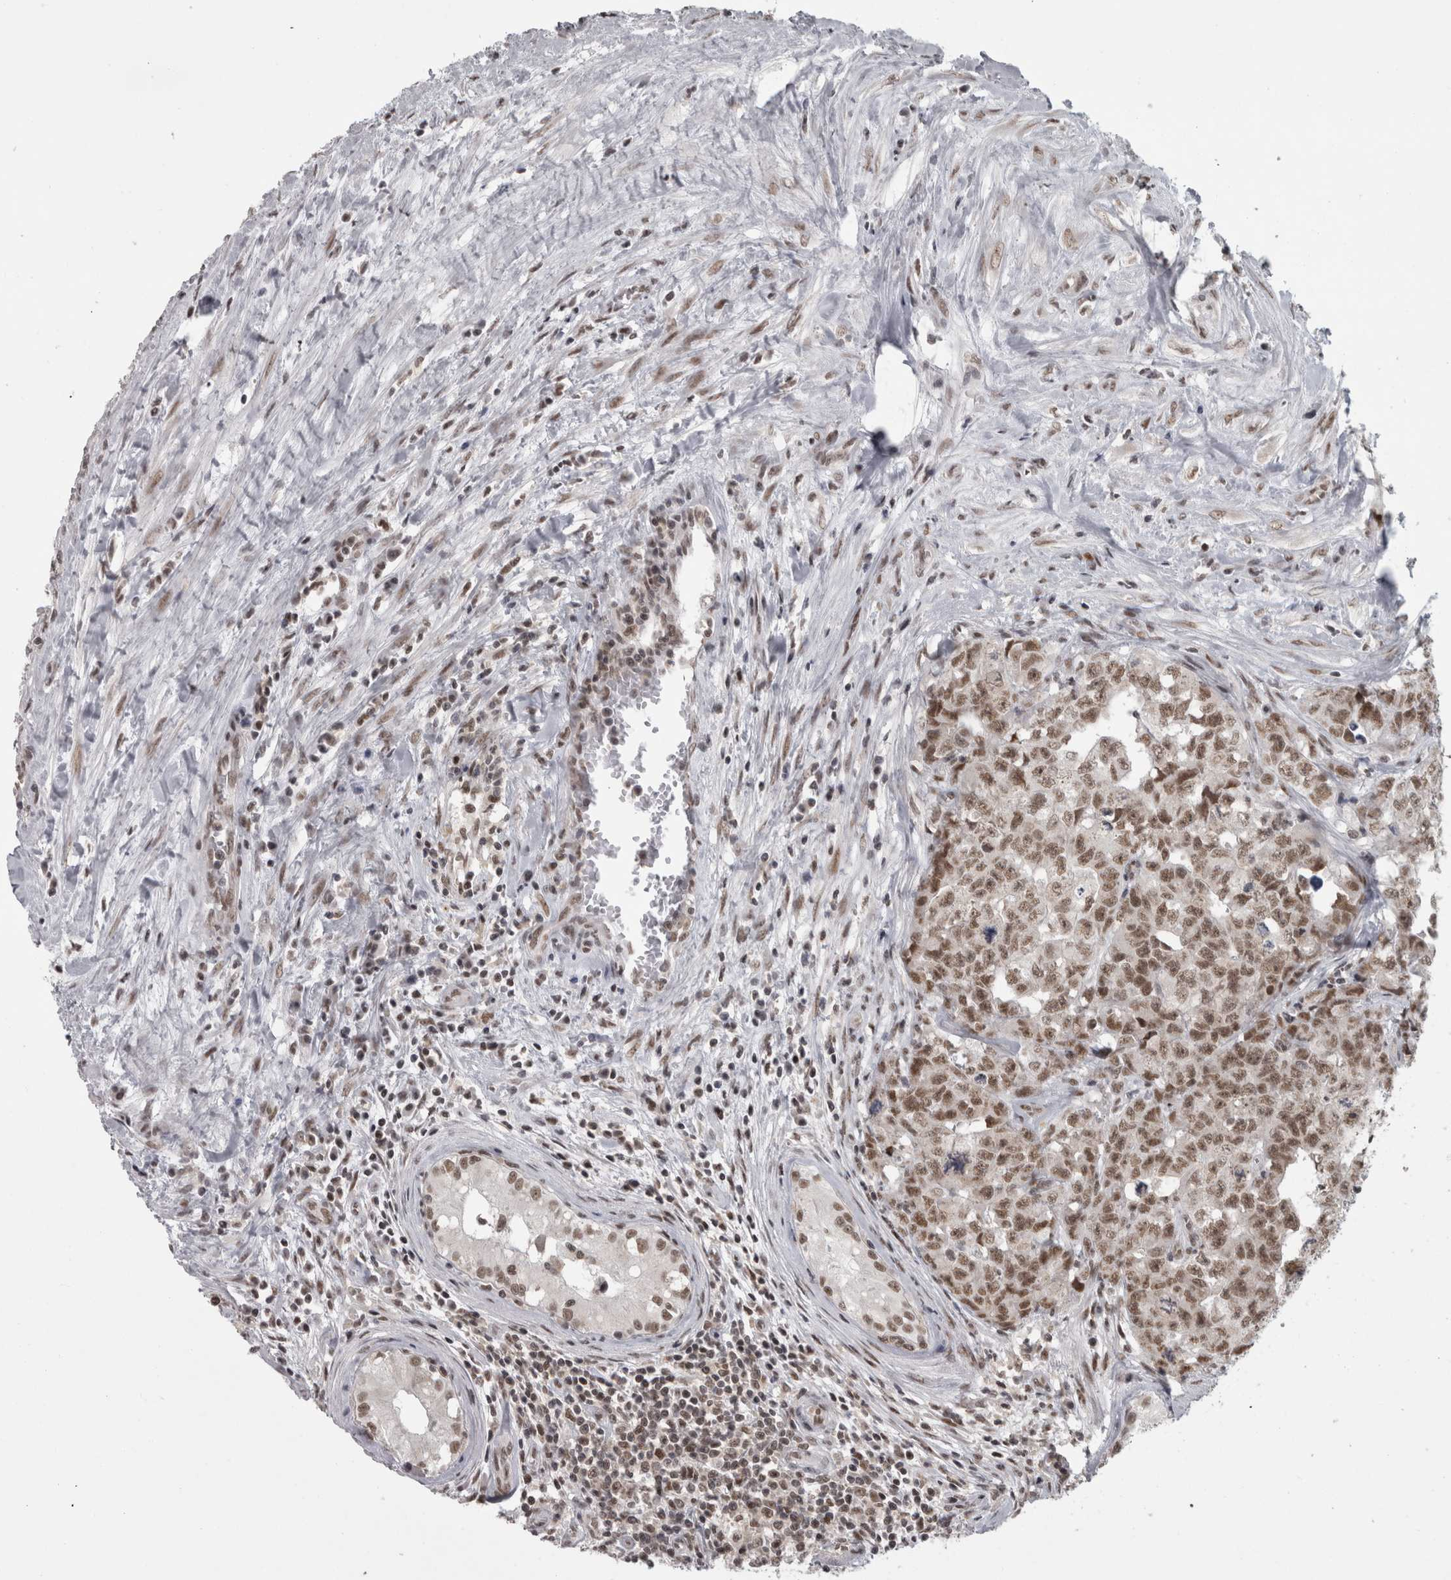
{"staining": {"intensity": "moderate", "quantity": ">75%", "location": "nuclear"}, "tissue": "testis cancer", "cell_type": "Tumor cells", "image_type": "cancer", "snomed": [{"axis": "morphology", "description": "Carcinoma, Embryonal, NOS"}, {"axis": "topography", "description": "Testis"}], "caption": "Testis embryonal carcinoma stained with DAB (3,3'-diaminobenzidine) IHC displays medium levels of moderate nuclear staining in approximately >75% of tumor cells. The protein of interest is shown in brown color, while the nuclei are stained blue.", "gene": "MICU3", "patient": {"sex": "male", "age": 28}}